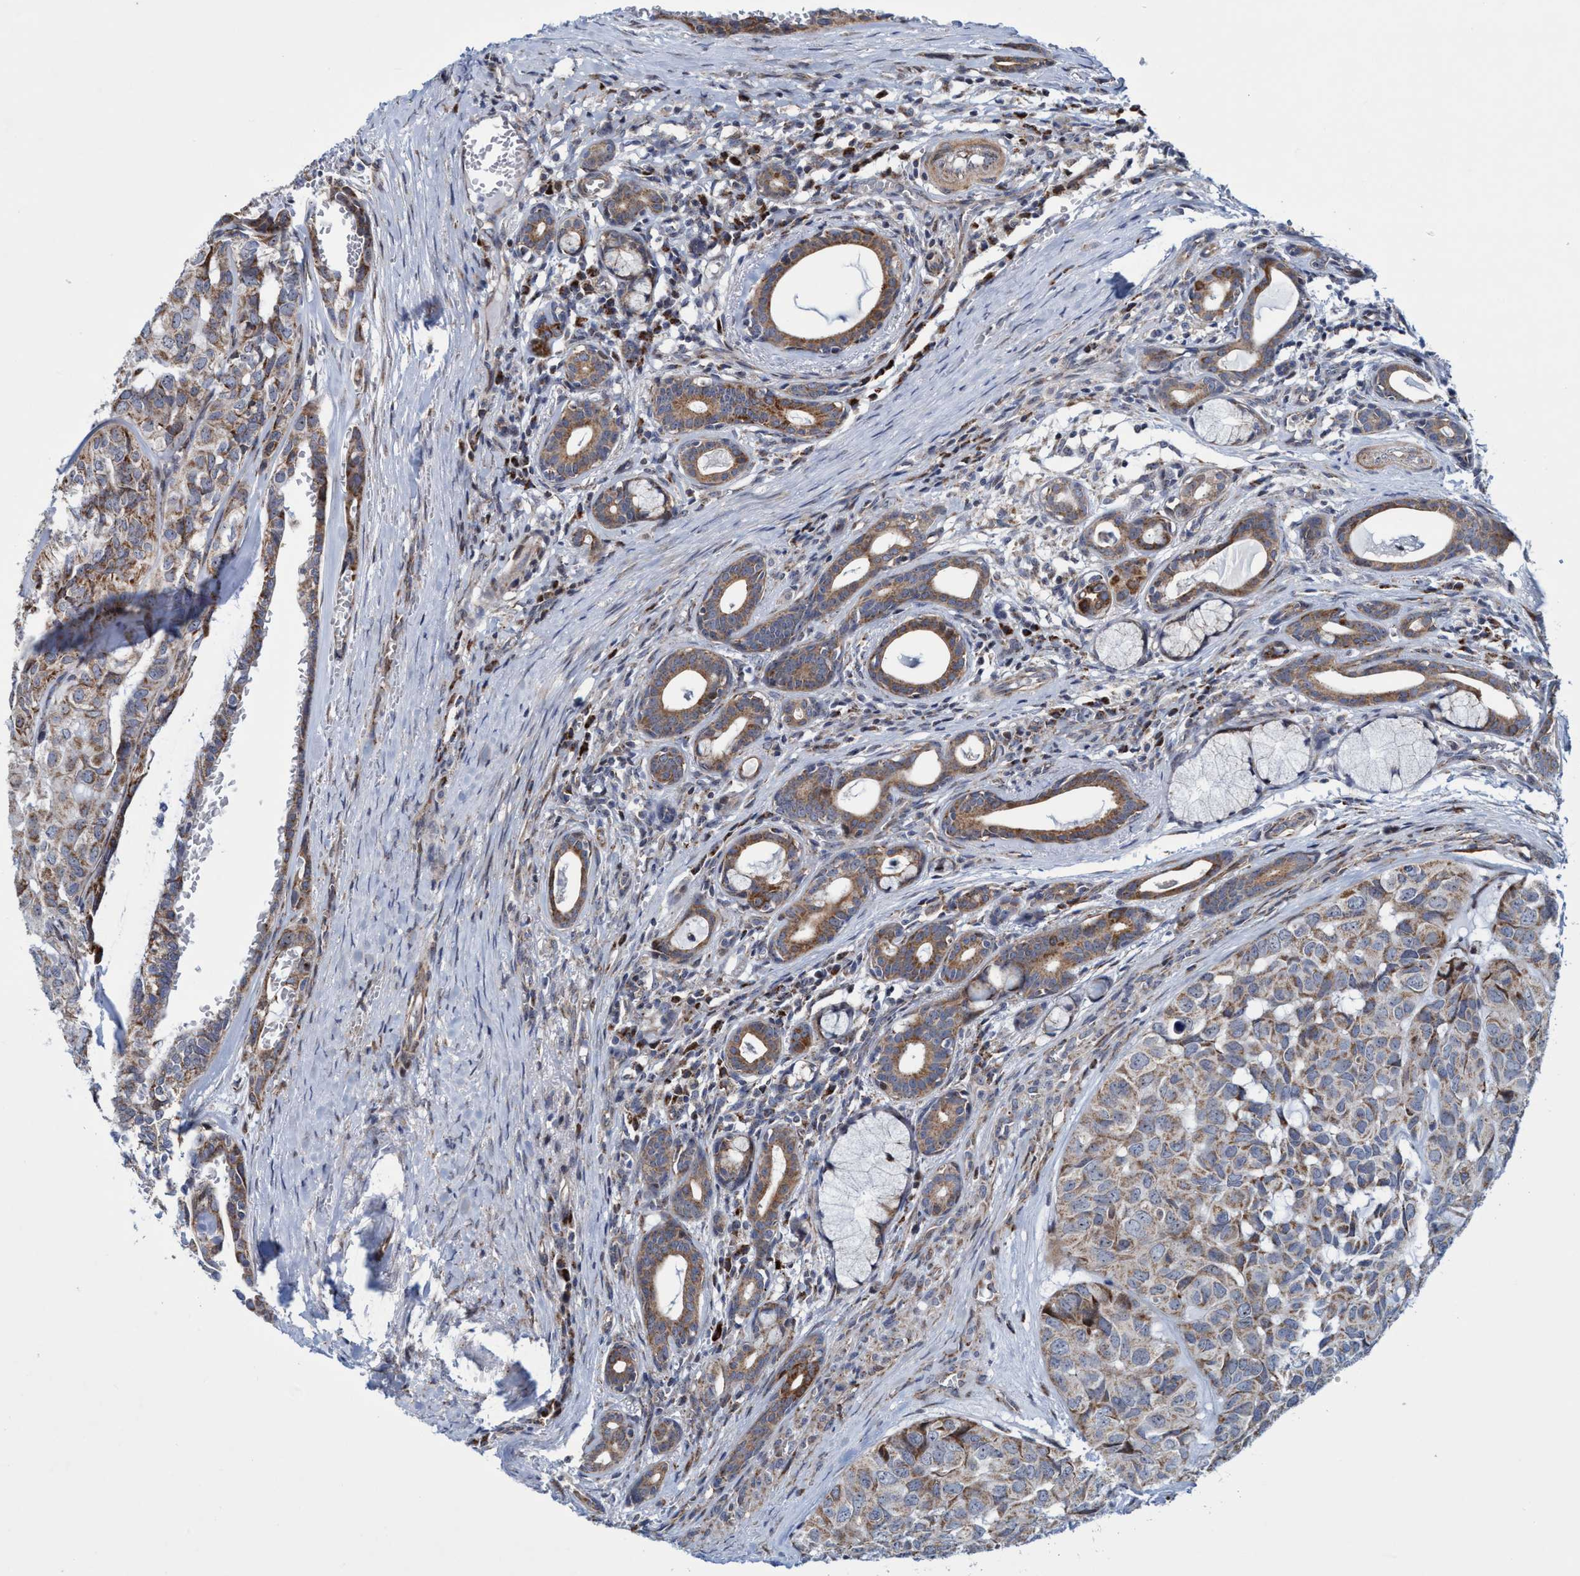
{"staining": {"intensity": "weak", "quantity": ">75%", "location": "cytoplasmic/membranous"}, "tissue": "head and neck cancer", "cell_type": "Tumor cells", "image_type": "cancer", "snomed": [{"axis": "morphology", "description": "Adenocarcinoma, NOS"}, {"axis": "topography", "description": "Salivary gland, NOS"}, {"axis": "topography", "description": "Head-Neck"}], "caption": "Head and neck adenocarcinoma tissue exhibits weak cytoplasmic/membranous positivity in about >75% of tumor cells, visualized by immunohistochemistry.", "gene": "POLR1F", "patient": {"sex": "female", "age": 76}}